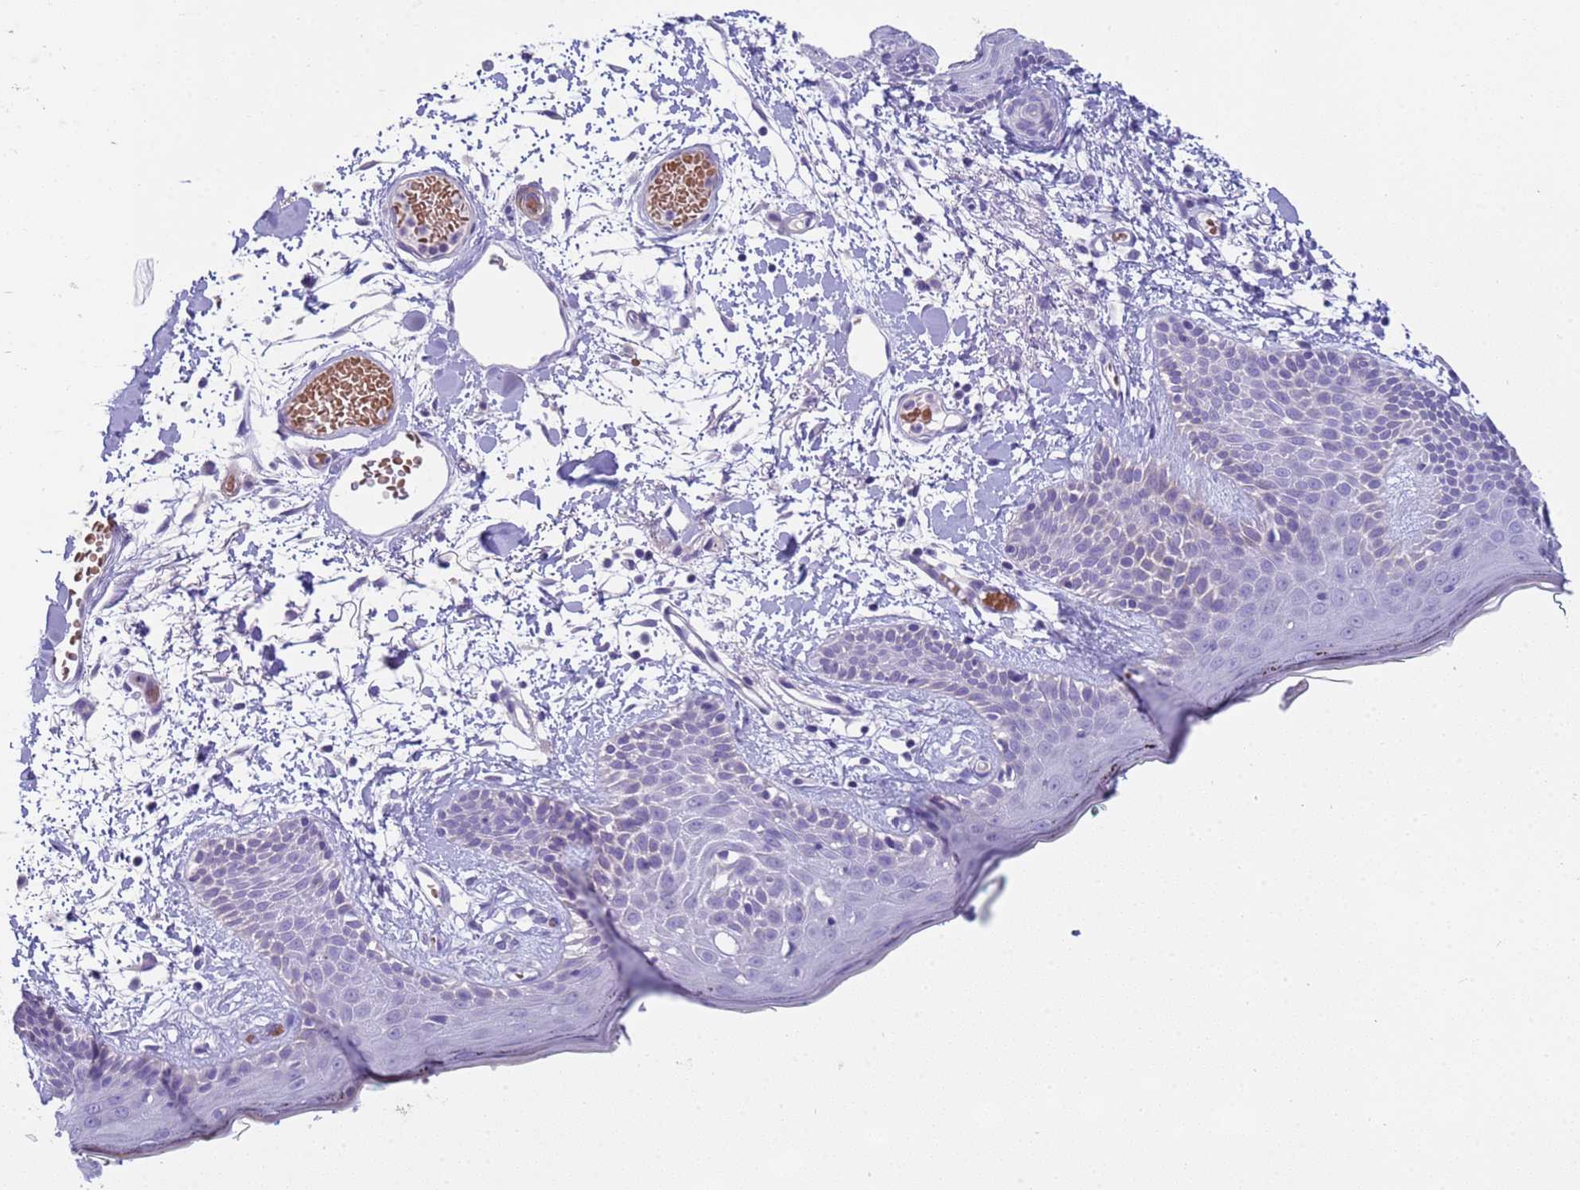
{"staining": {"intensity": "negative", "quantity": "none", "location": "none"}, "tissue": "skin", "cell_type": "Fibroblasts", "image_type": "normal", "snomed": [{"axis": "morphology", "description": "Normal tissue, NOS"}, {"axis": "topography", "description": "Skin"}], "caption": "This is a photomicrograph of IHC staining of benign skin, which shows no positivity in fibroblasts.", "gene": "KBTBD3", "patient": {"sex": "male", "age": 79}}